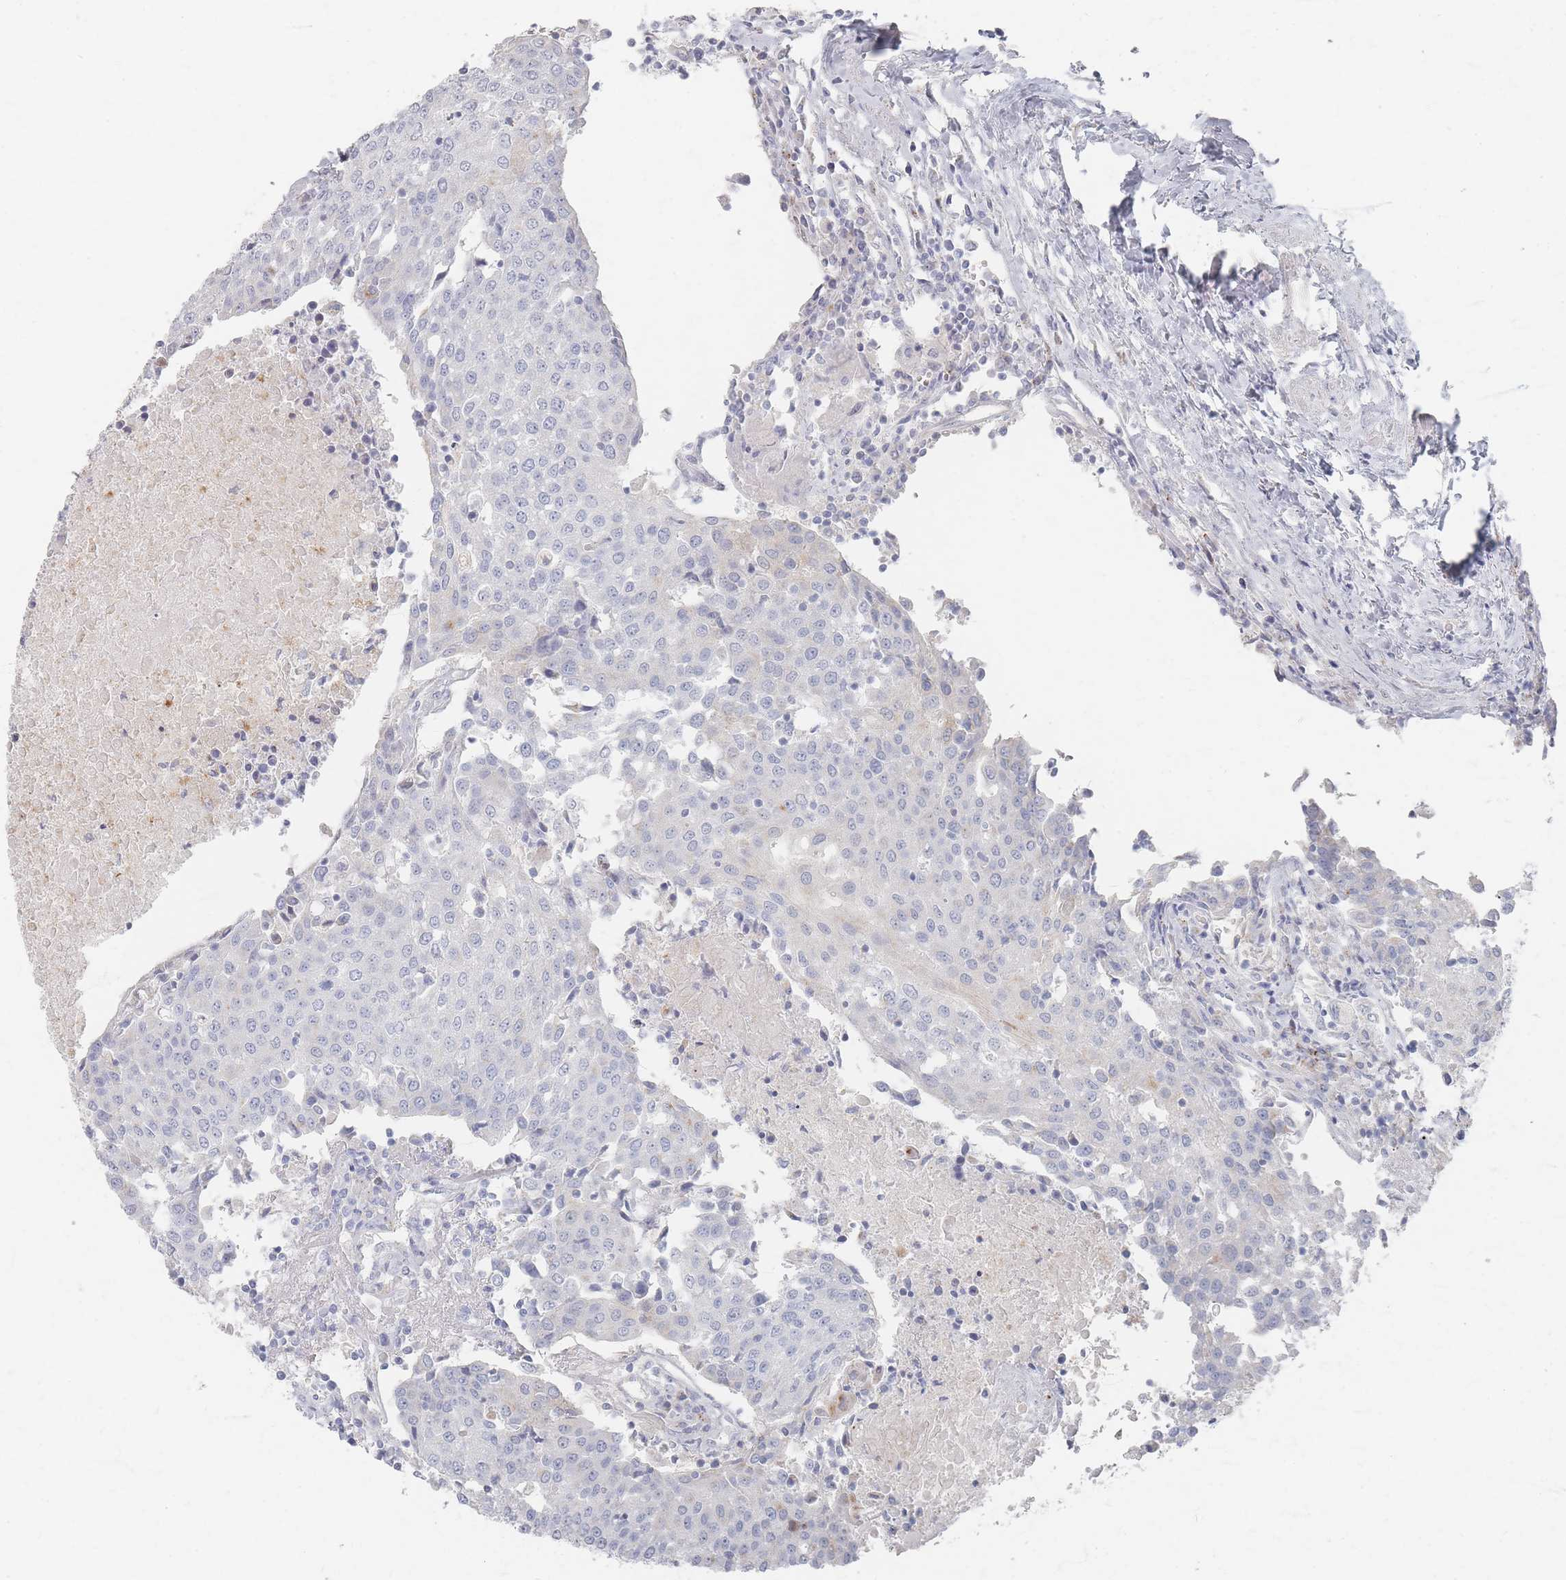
{"staining": {"intensity": "negative", "quantity": "none", "location": "none"}, "tissue": "urothelial cancer", "cell_type": "Tumor cells", "image_type": "cancer", "snomed": [{"axis": "morphology", "description": "Urothelial carcinoma, High grade"}, {"axis": "topography", "description": "Urinary bladder"}], "caption": "Urothelial carcinoma (high-grade) stained for a protein using immunohistochemistry demonstrates no expression tumor cells.", "gene": "SLC2A11", "patient": {"sex": "female", "age": 85}}